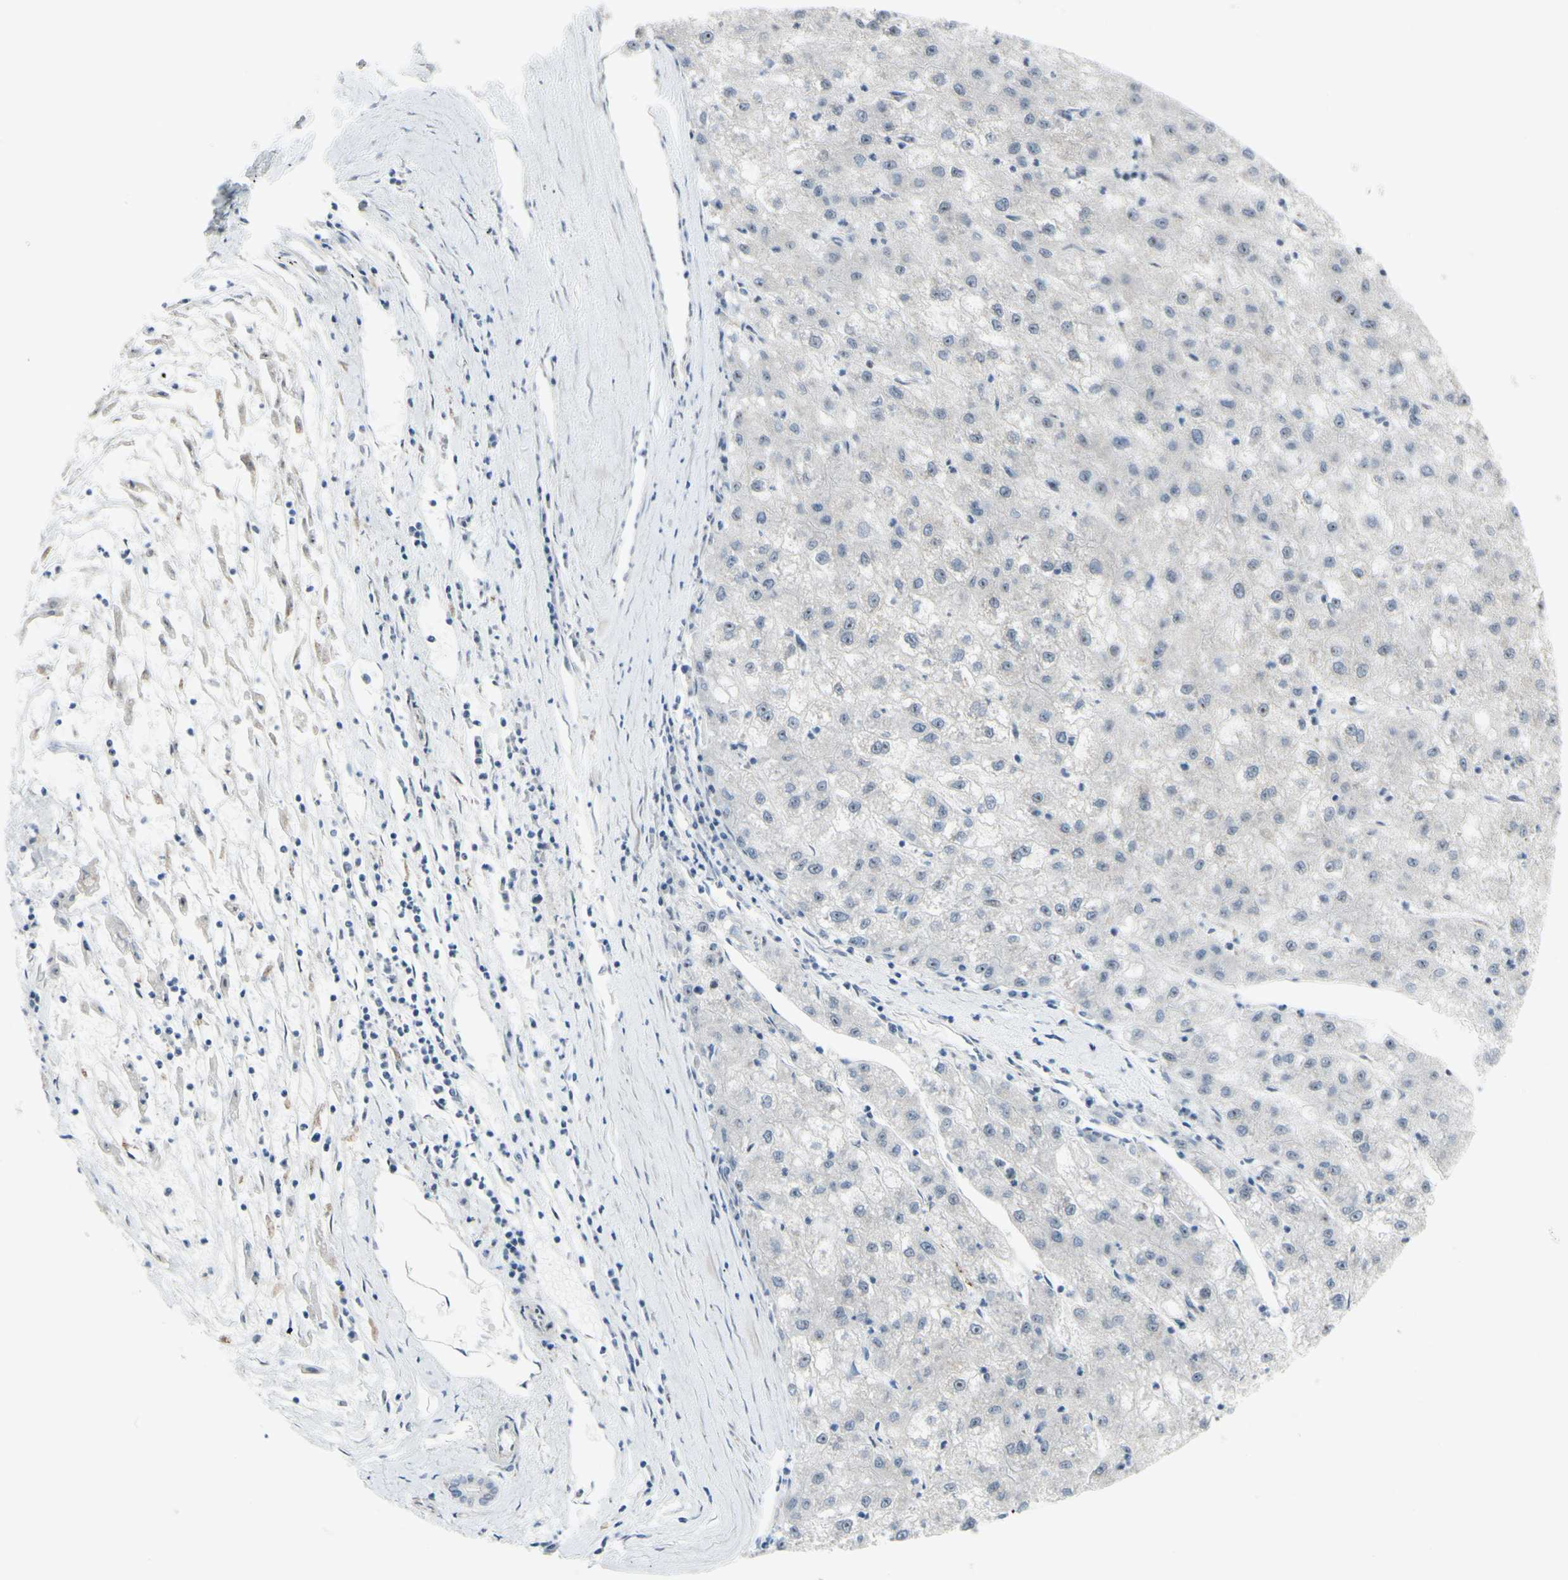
{"staining": {"intensity": "negative", "quantity": "none", "location": "none"}, "tissue": "liver cancer", "cell_type": "Tumor cells", "image_type": "cancer", "snomed": [{"axis": "morphology", "description": "Carcinoma, Hepatocellular, NOS"}, {"axis": "topography", "description": "Liver"}], "caption": "Human liver cancer stained for a protein using immunohistochemistry demonstrates no positivity in tumor cells.", "gene": "POLR1A", "patient": {"sex": "male", "age": 72}}